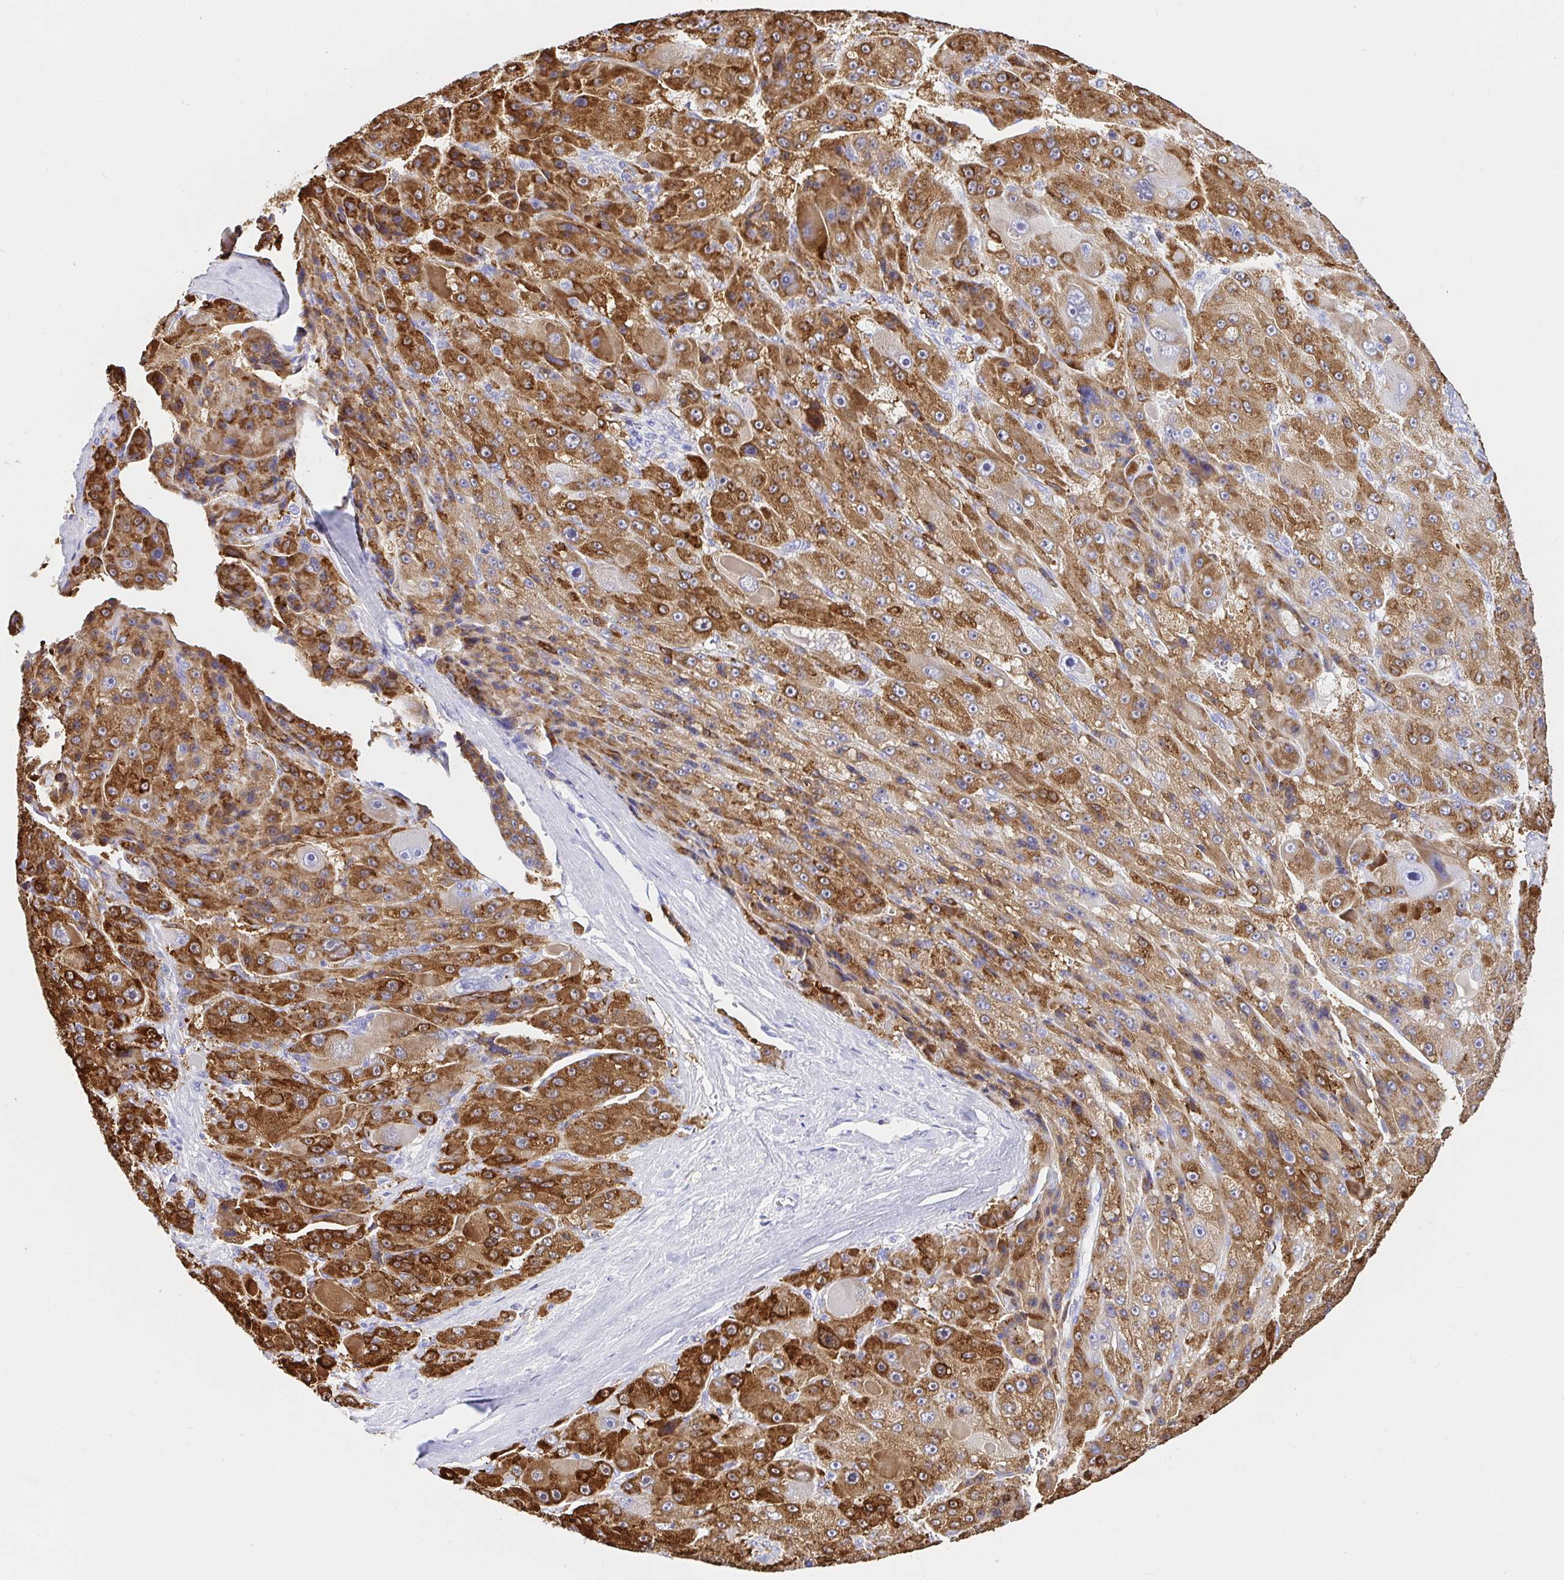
{"staining": {"intensity": "strong", "quantity": ">75%", "location": "cytoplasmic/membranous"}, "tissue": "liver cancer", "cell_type": "Tumor cells", "image_type": "cancer", "snomed": [{"axis": "morphology", "description": "Carcinoma, Hepatocellular, NOS"}, {"axis": "topography", "description": "Liver"}], "caption": "Human liver cancer (hepatocellular carcinoma) stained with a protein marker exhibits strong staining in tumor cells.", "gene": "BACE2", "patient": {"sex": "male", "age": 76}}